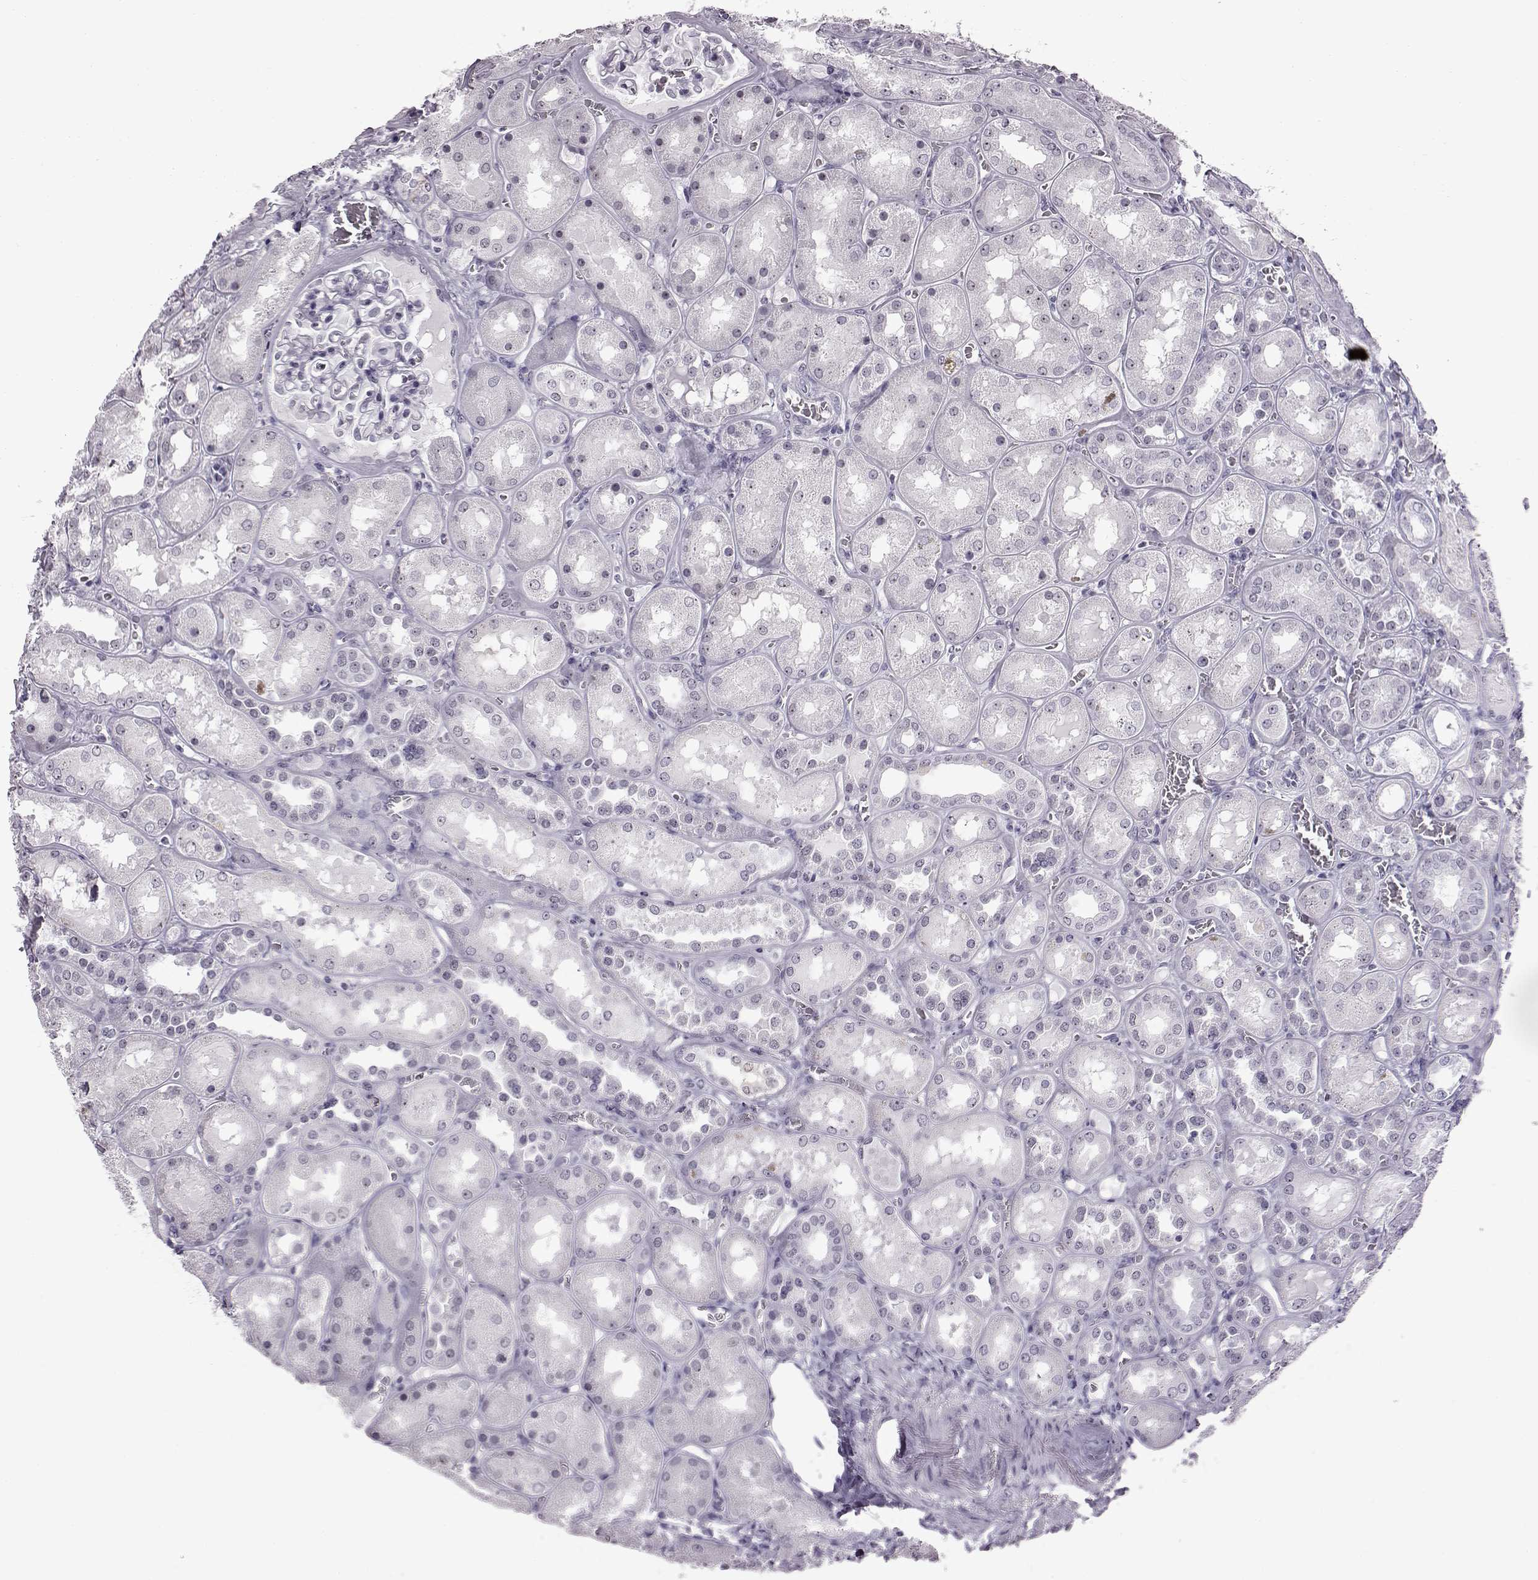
{"staining": {"intensity": "negative", "quantity": "none", "location": "none"}, "tissue": "kidney", "cell_type": "Cells in glomeruli", "image_type": "normal", "snomed": [{"axis": "morphology", "description": "Normal tissue, NOS"}, {"axis": "topography", "description": "Kidney"}], "caption": "Immunohistochemistry (IHC) micrograph of benign kidney stained for a protein (brown), which reveals no positivity in cells in glomeruli.", "gene": "ADGRG2", "patient": {"sex": "male", "age": 73}}